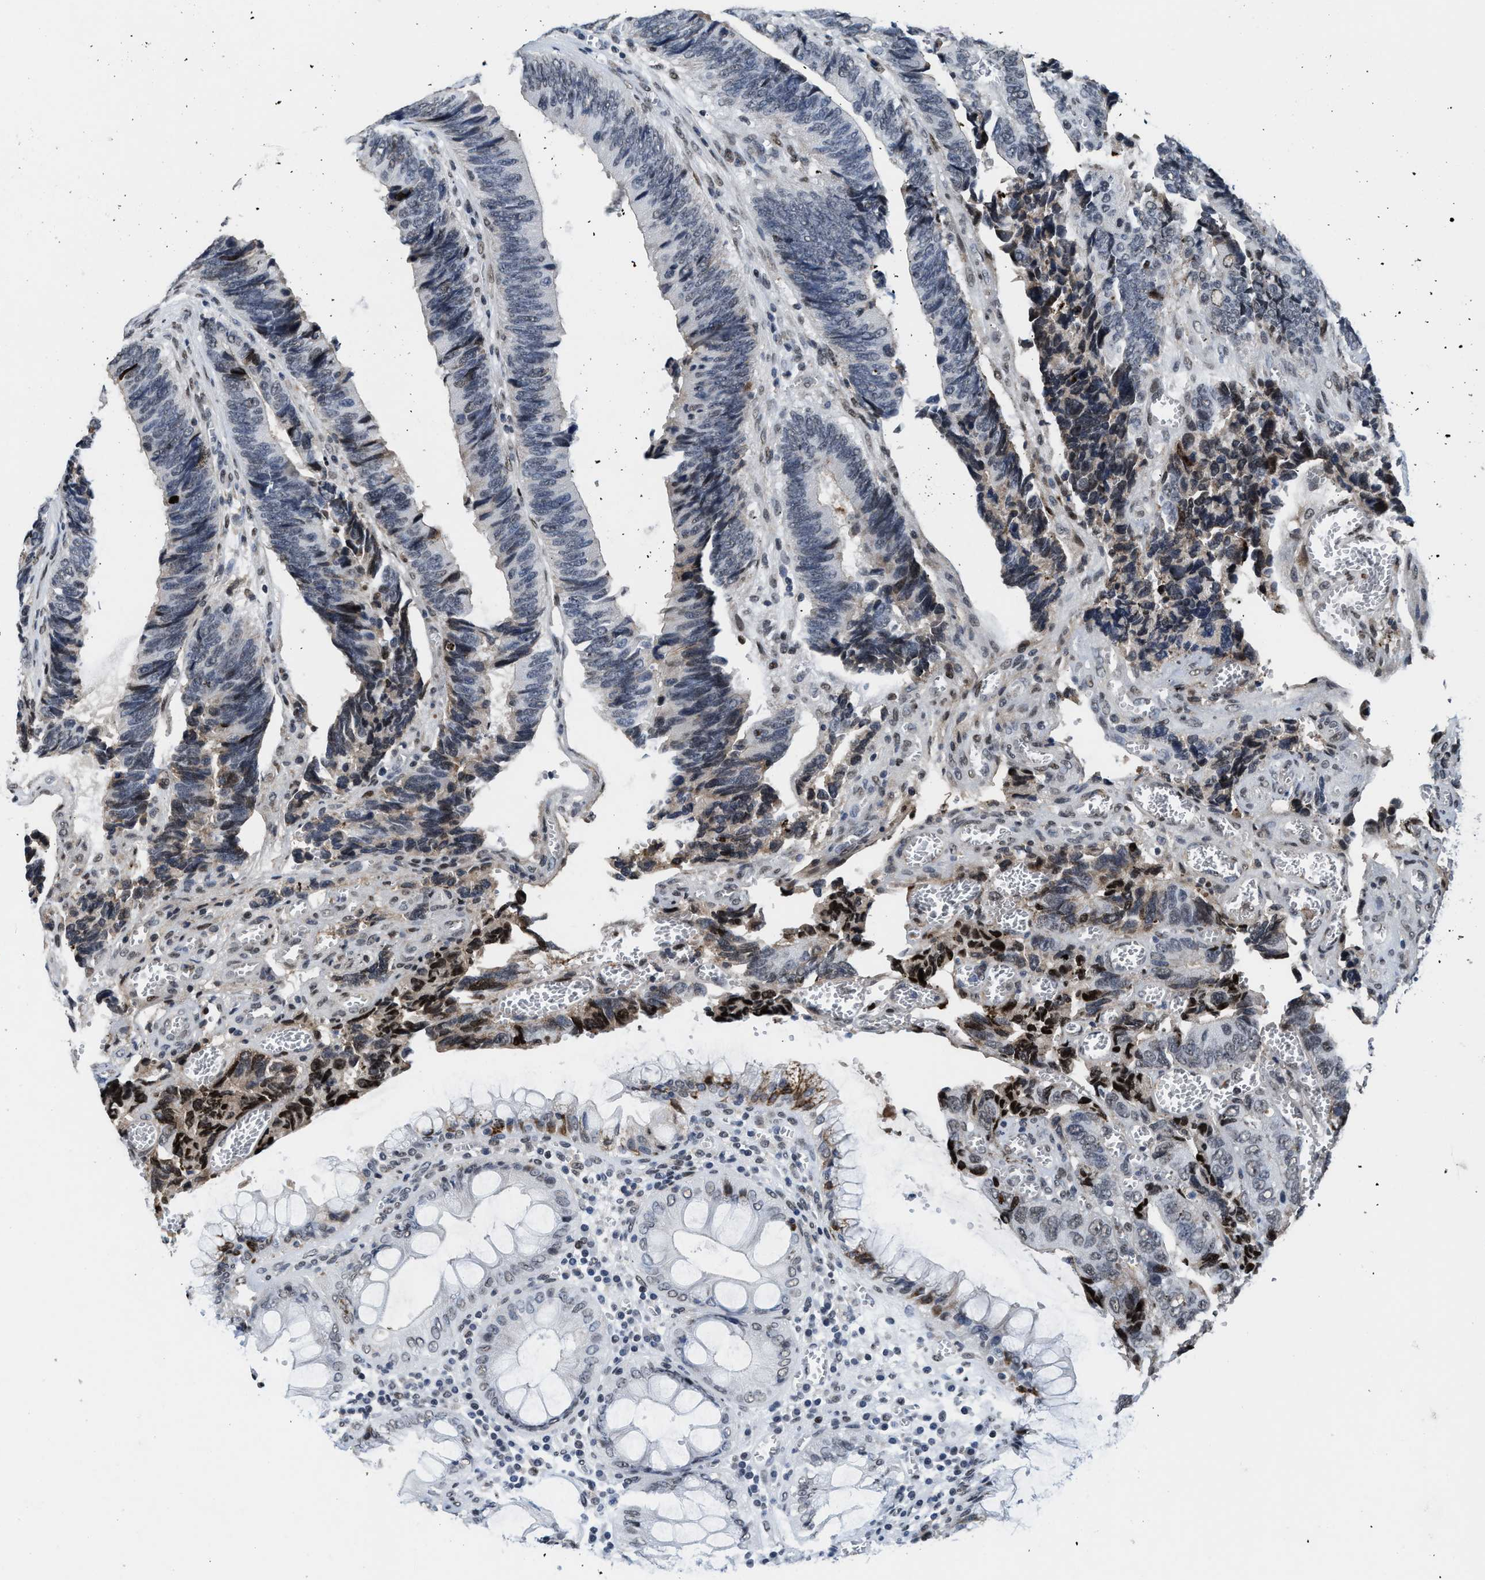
{"staining": {"intensity": "moderate", "quantity": "<25%", "location": "nuclear"}, "tissue": "colorectal cancer", "cell_type": "Tumor cells", "image_type": "cancer", "snomed": [{"axis": "morphology", "description": "Adenocarcinoma, NOS"}, {"axis": "topography", "description": "Colon"}], "caption": "A micrograph of colorectal cancer stained for a protein shows moderate nuclear brown staining in tumor cells.", "gene": "SUPT16H", "patient": {"sex": "male", "age": 72}}